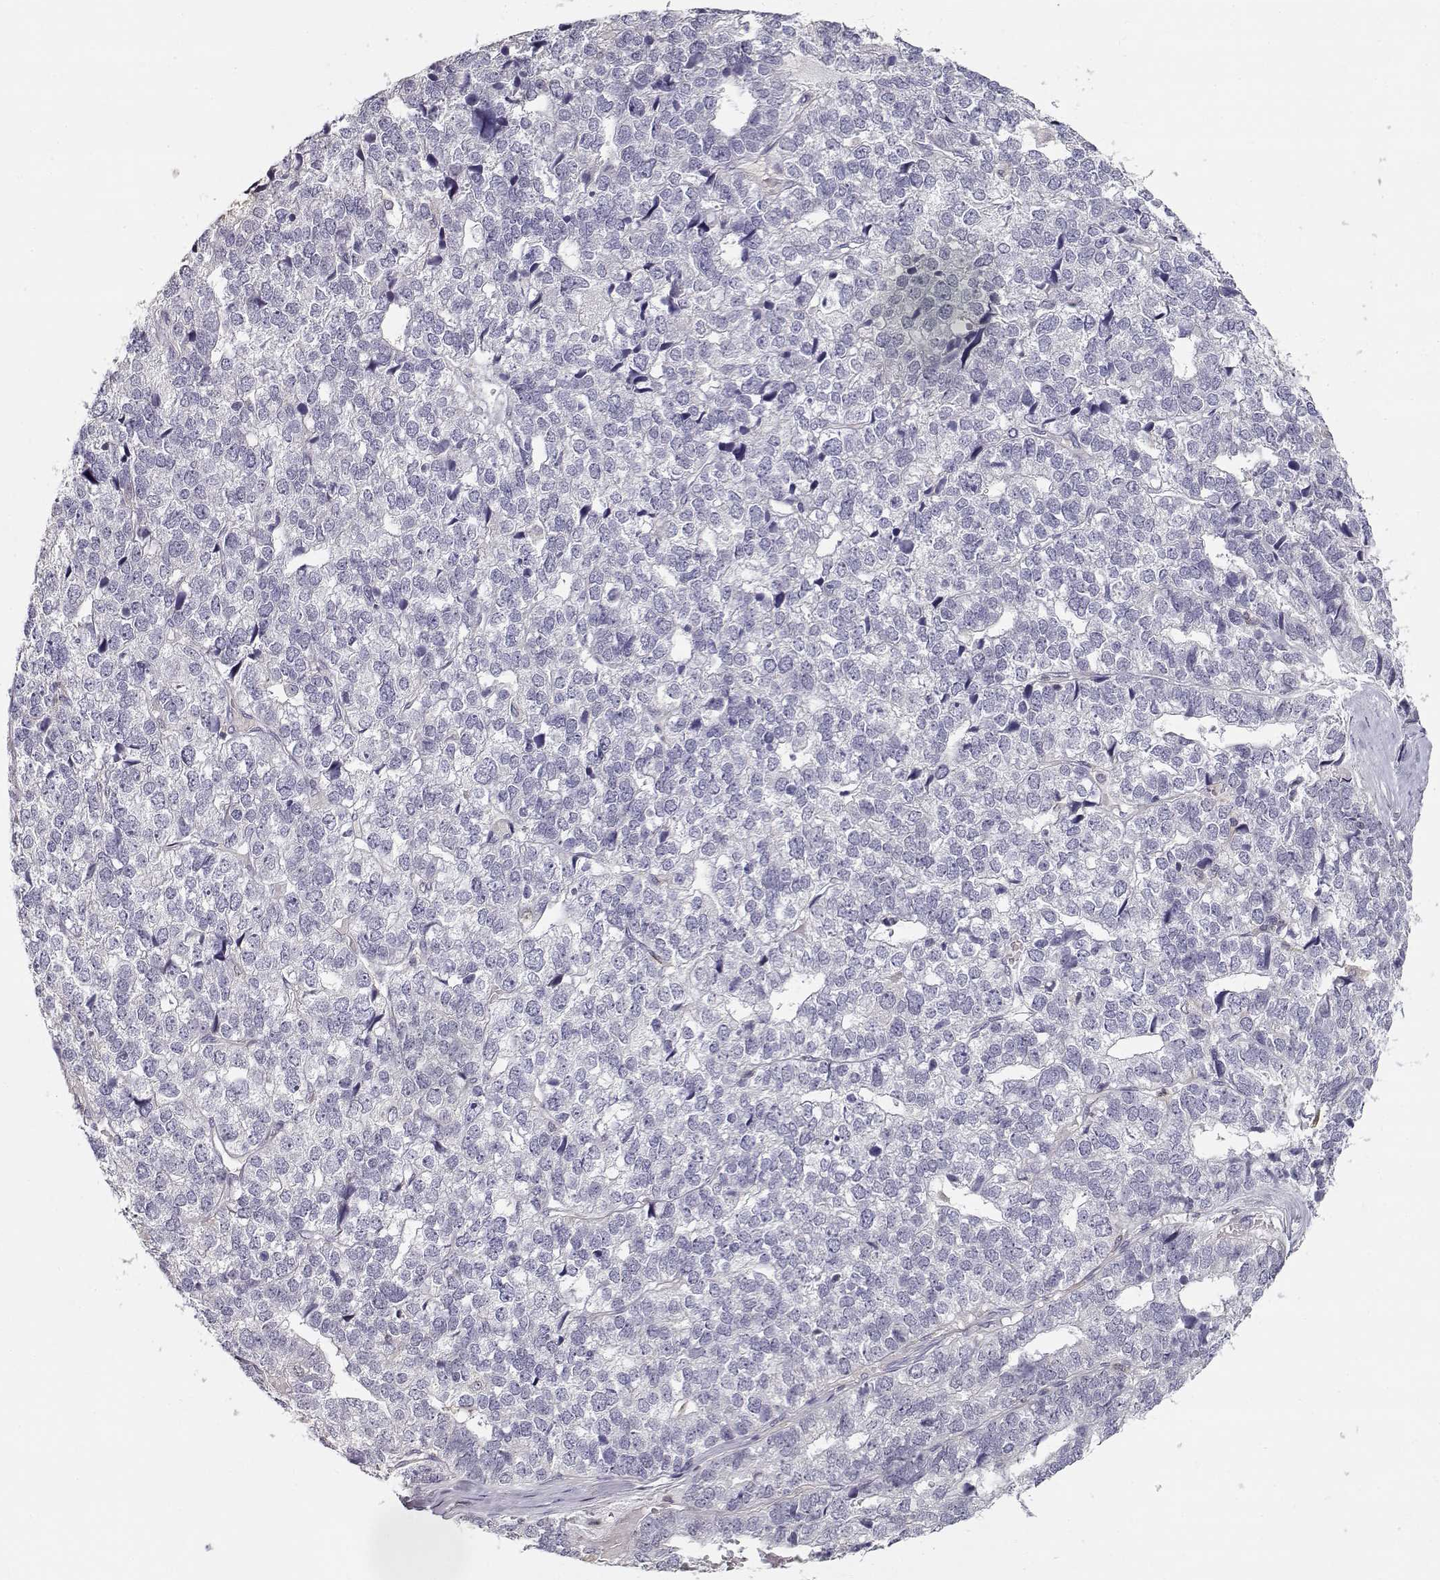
{"staining": {"intensity": "negative", "quantity": "none", "location": "none"}, "tissue": "stomach cancer", "cell_type": "Tumor cells", "image_type": "cancer", "snomed": [{"axis": "morphology", "description": "Adenocarcinoma, NOS"}, {"axis": "topography", "description": "Stomach"}], "caption": "Immunohistochemical staining of human adenocarcinoma (stomach) shows no significant positivity in tumor cells.", "gene": "VAV1", "patient": {"sex": "male", "age": 69}}